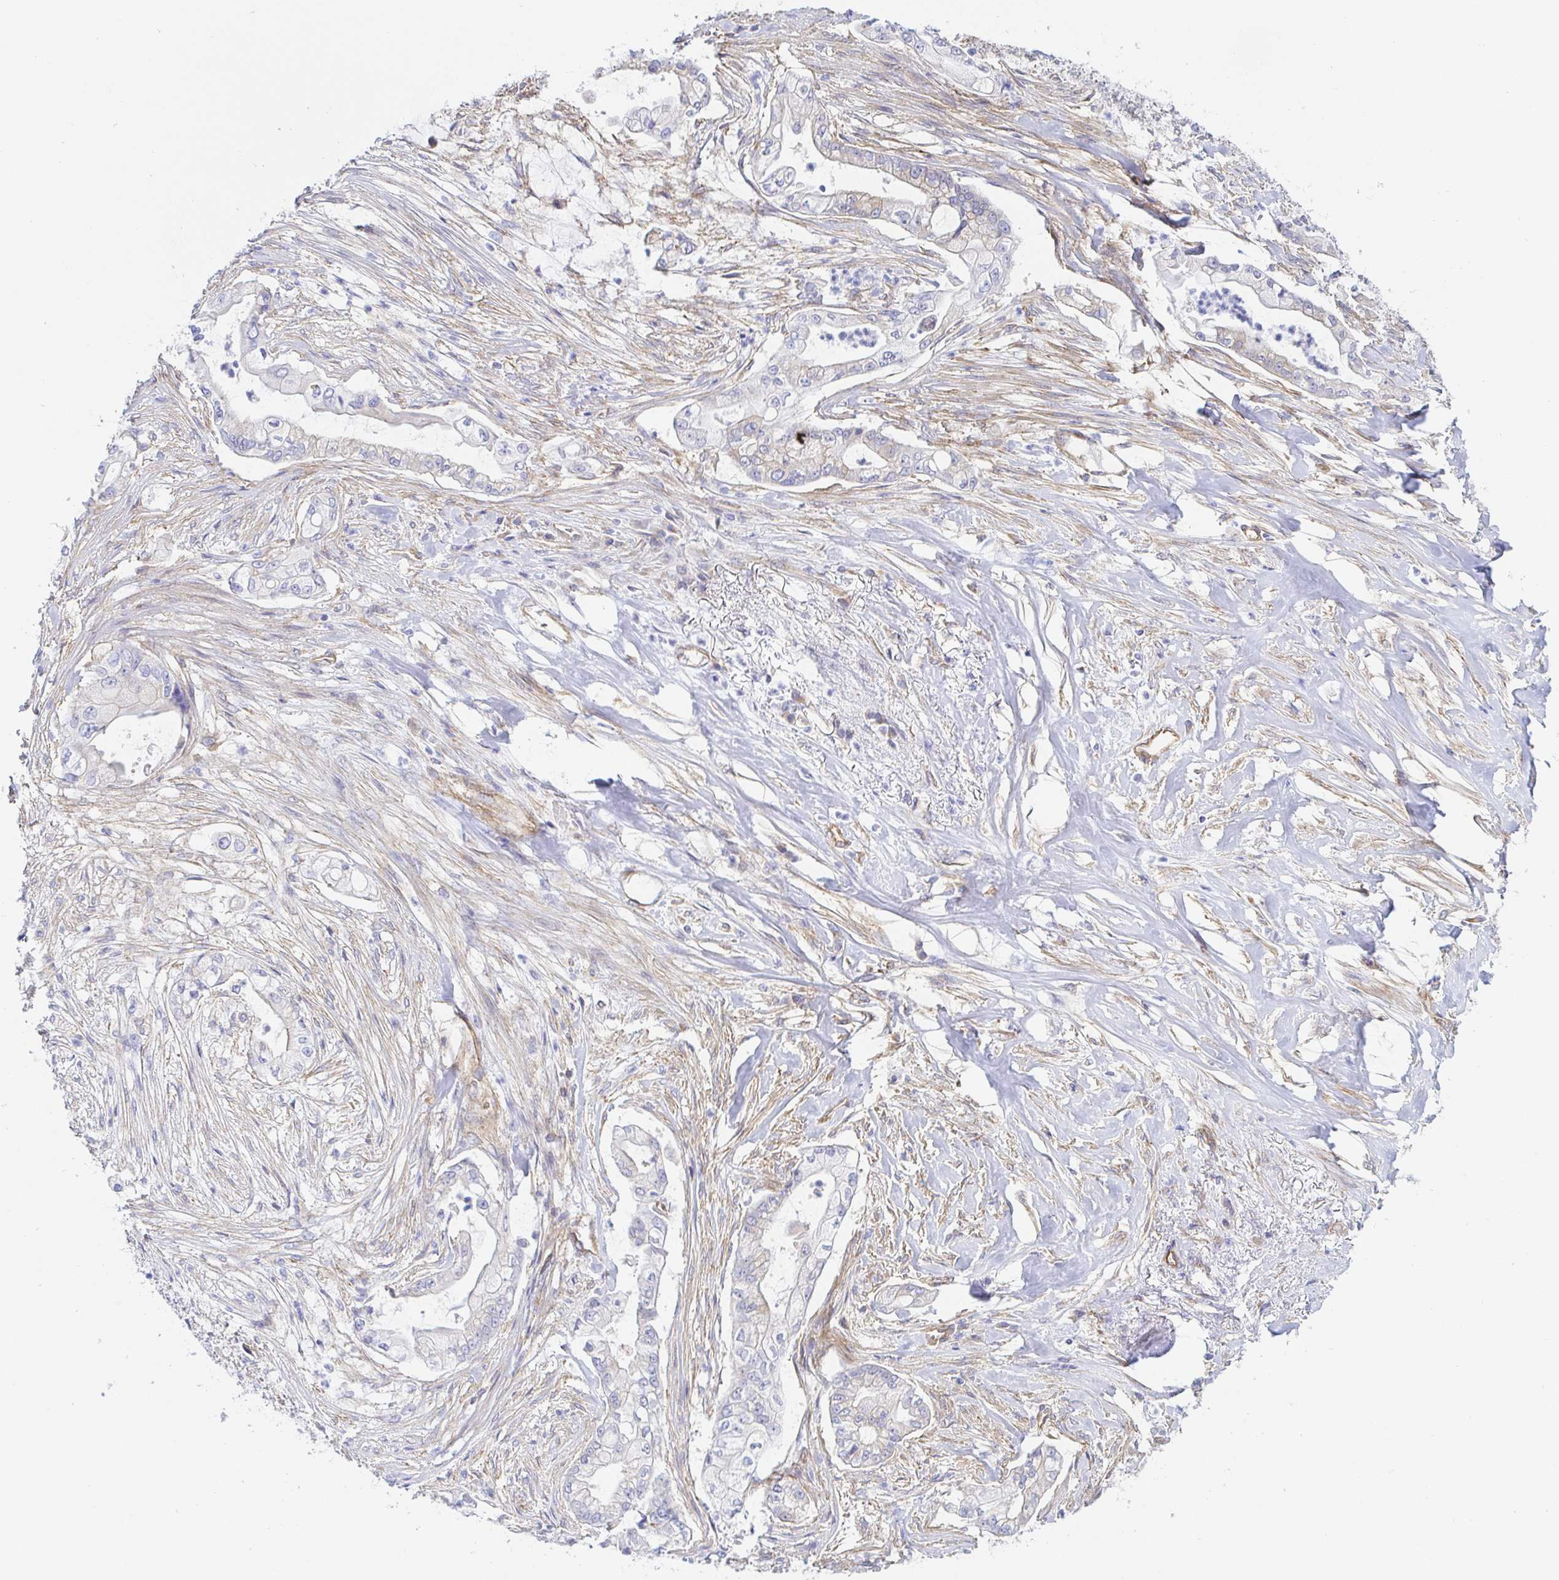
{"staining": {"intensity": "negative", "quantity": "none", "location": "none"}, "tissue": "pancreatic cancer", "cell_type": "Tumor cells", "image_type": "cancer", "snomed": [{"axis": "morphology", "description": "Adenocarcinoma, NOS"}, {"axis": "topography", "description": "Pancreas"}], "caption": "Immunohistochemistry of human pancreatic cancer (adenocarcinoma) demonstrates no expression in tumor cells. (DAB immunohistochemistry with hematoxylin counter stain).", "gene": "ARL4D", "patient": {"sex": "female", "age": 69}}